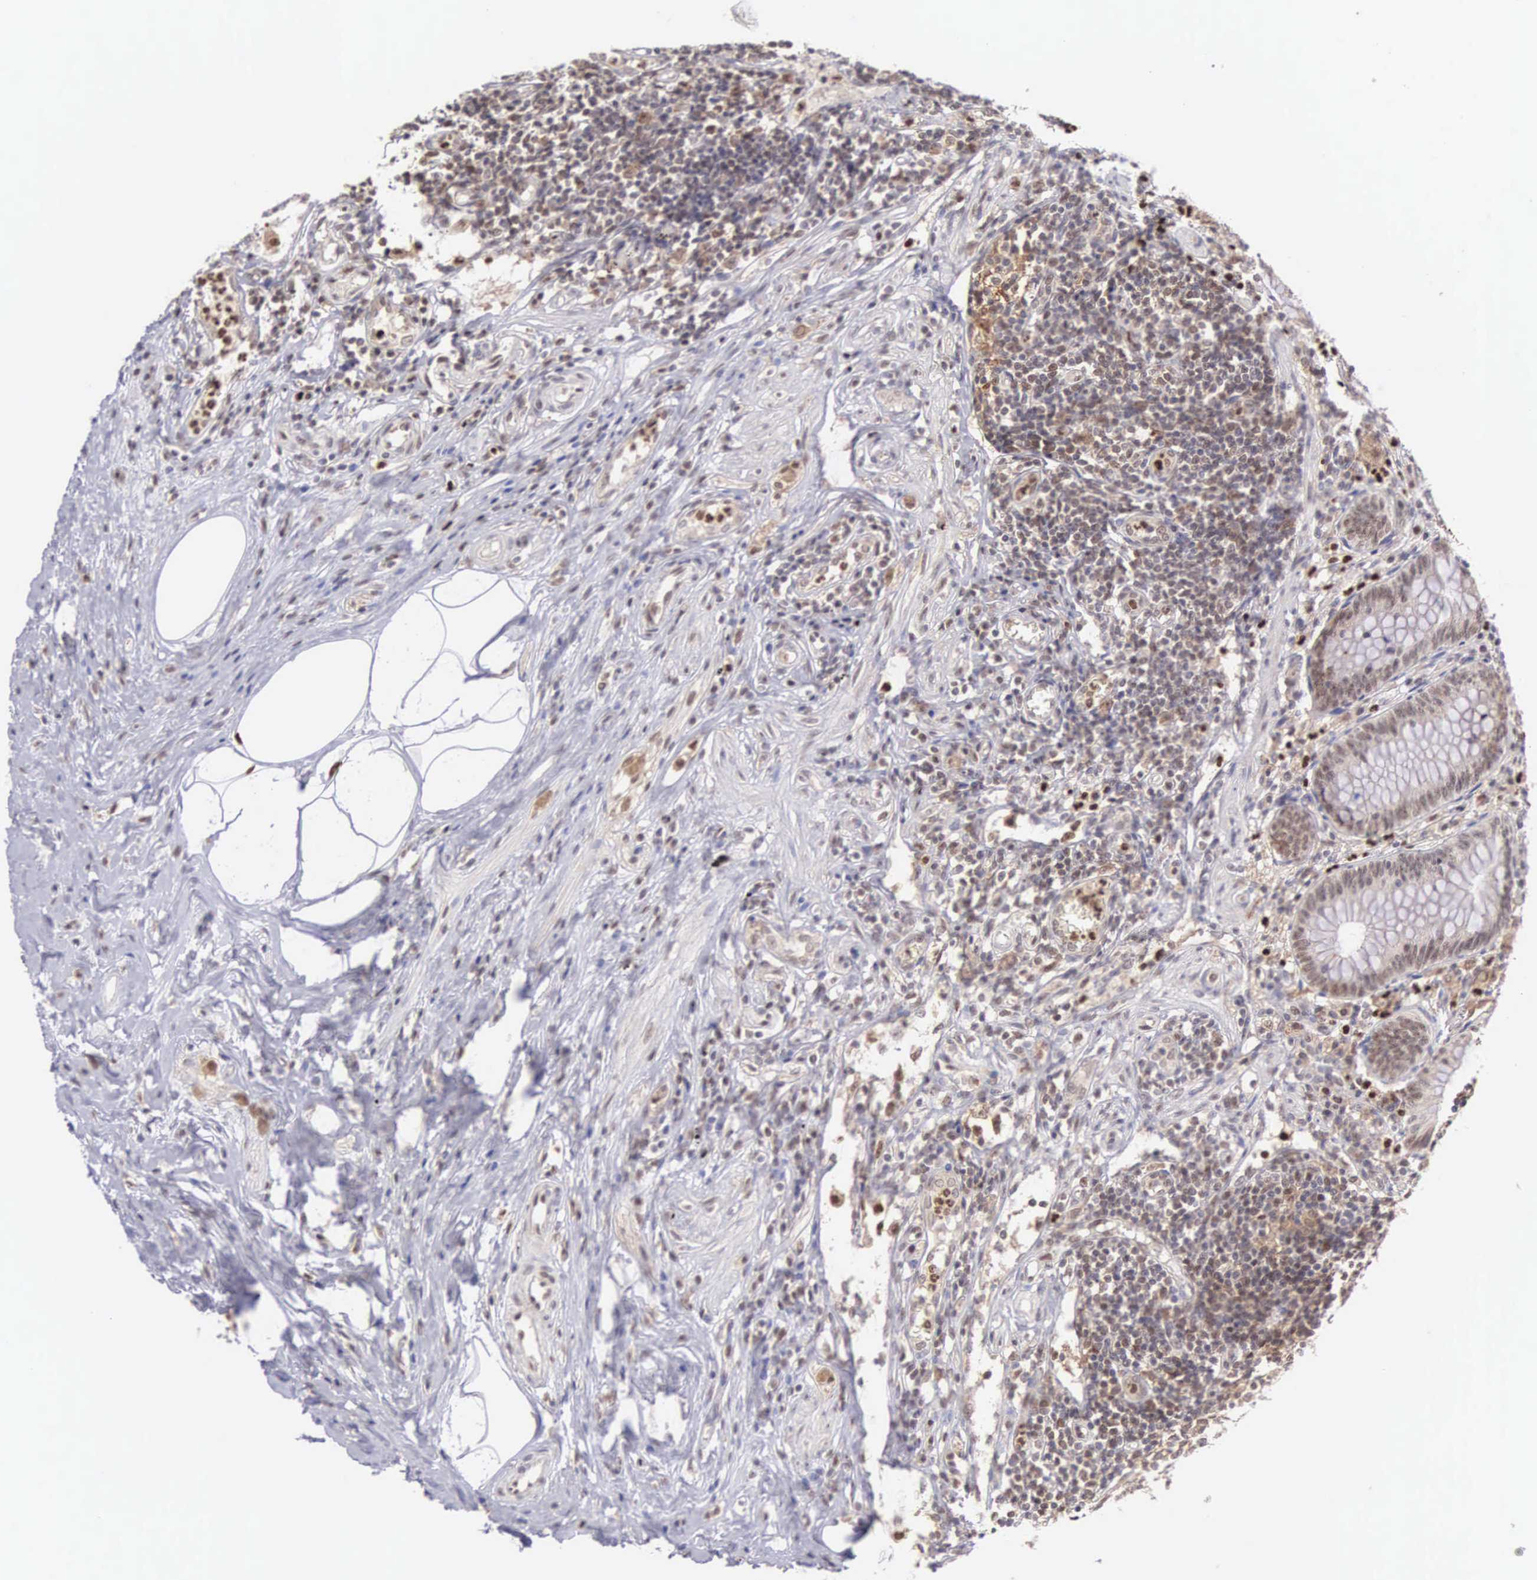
{"staining": {"intensity": "moderate", "quantity": "25%-75%", "location": "nuclear"}, "tissue": "appendix", "cell_type": "Glandular cells", "image_type": "normal", "snomed": [{"axis": "morphology", "description": "Normal tissue, NOS"}, {"axis": "topography", "description": "Appendix"}], "caption": "Brown immunohistochemical staining in normal human appendix exhibits moderate nuclear positivity in about 25%-75% of glandular cells.", "gene": "GRK3", "patient": {"sex": "female", "age": 34}}